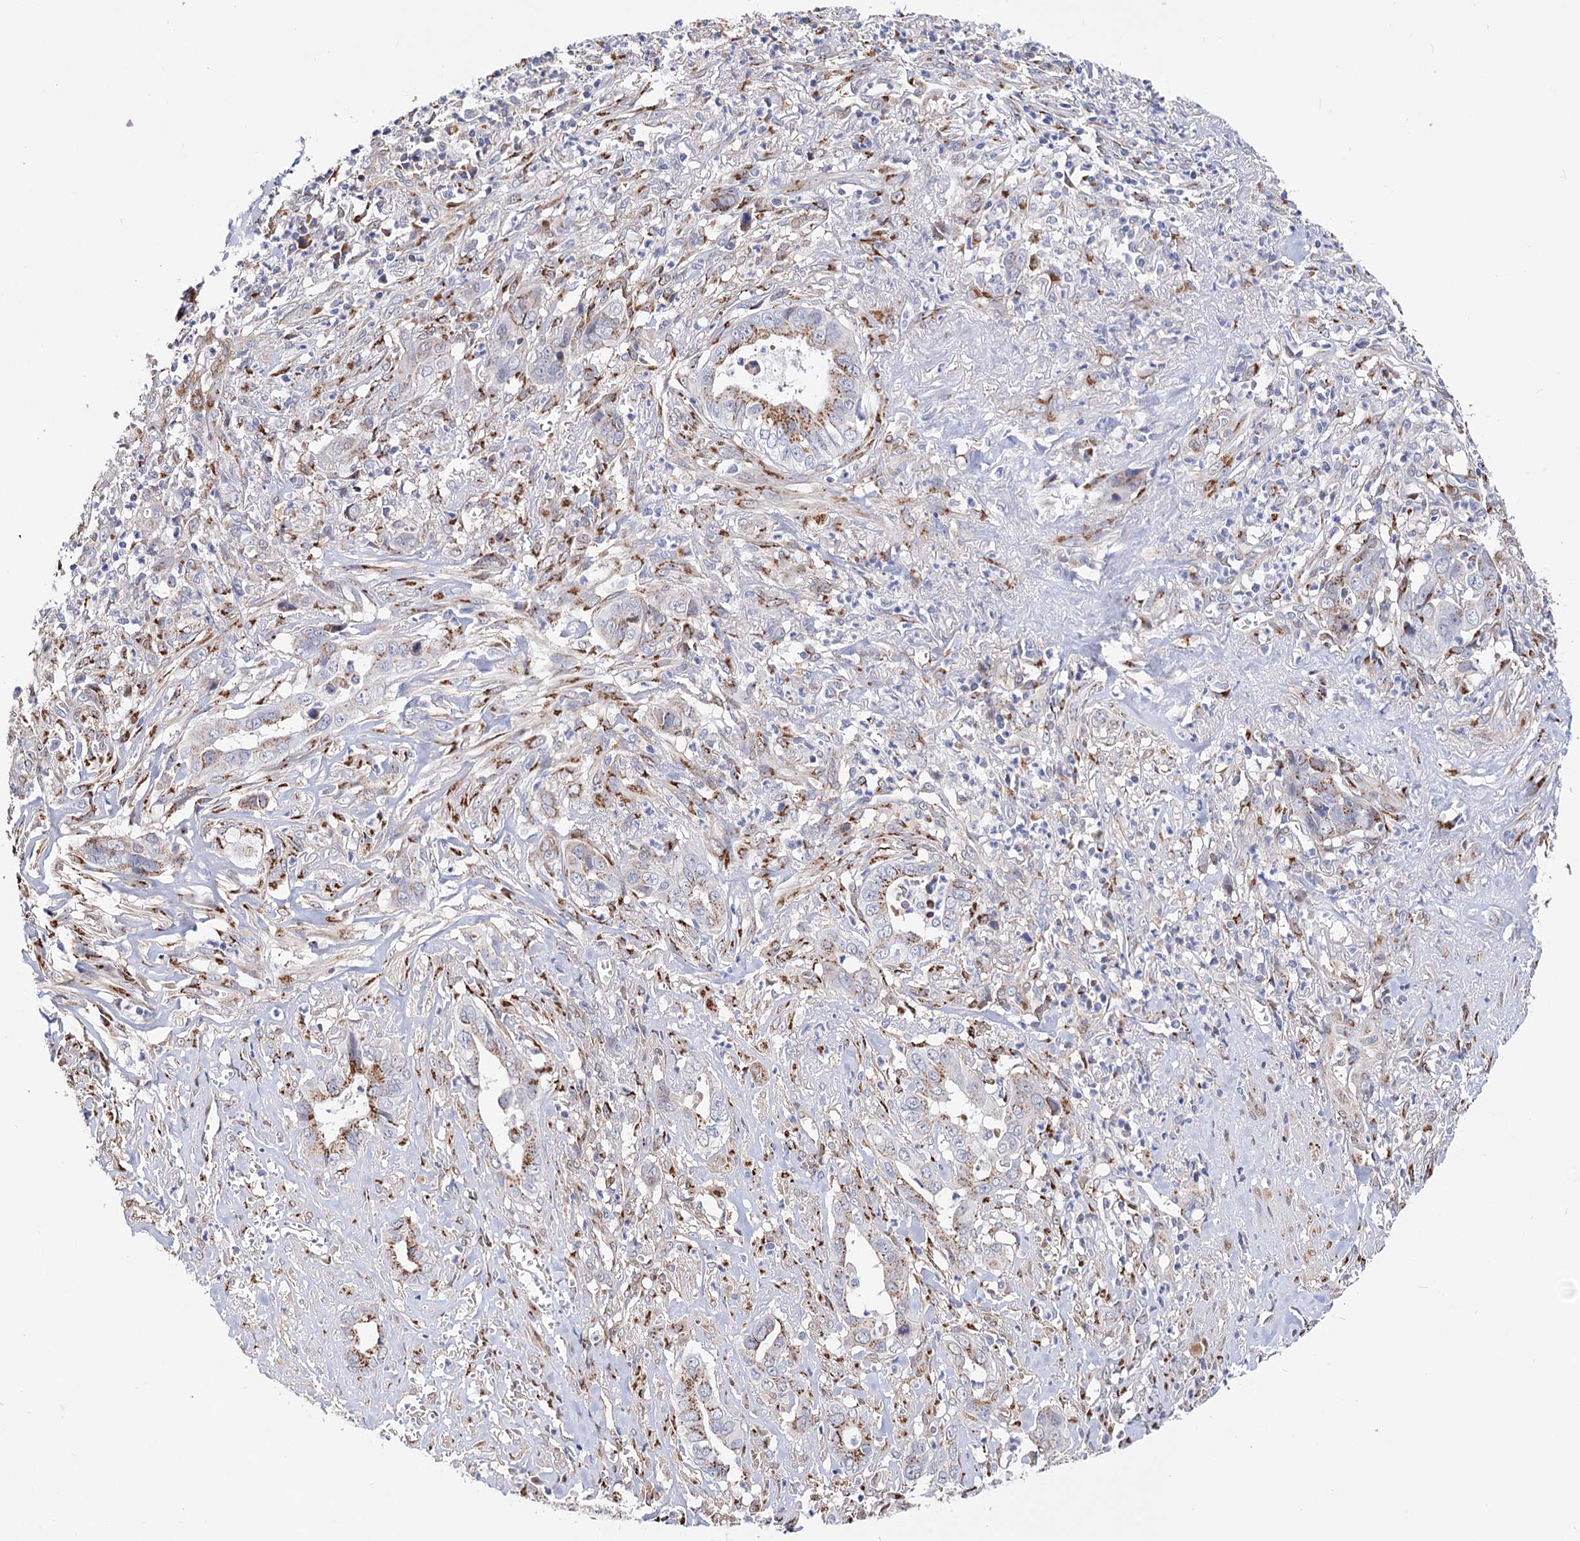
{"staining": {"intensity": "moderate", "quantity": "25%-75%", "location": "cytoplasmic/membranous"}, "tissue": "liver cancer", "cell_type": "Tumor cells", "image_type": "cancer", "snomed": [{"axis": "morphology", "description": "Cholangiocarcinoma"}, {"axis": "topography", "description": "Liver"}], "caption": "Immunohistochemical staining of liver cancer (cholangiocarcinoma) displays medium levels of moderate cytoplasmic/membranous protein expression in approximately 25%-75% of tumor cells. Using DAB (3,3'-diaminobenzidine) (brown) and hematoxylin (blue) stains, captured at high magnification using brightfield microscopy.", "gene": "C11orf96", "patient": {"sex": "female", "age": 79}}